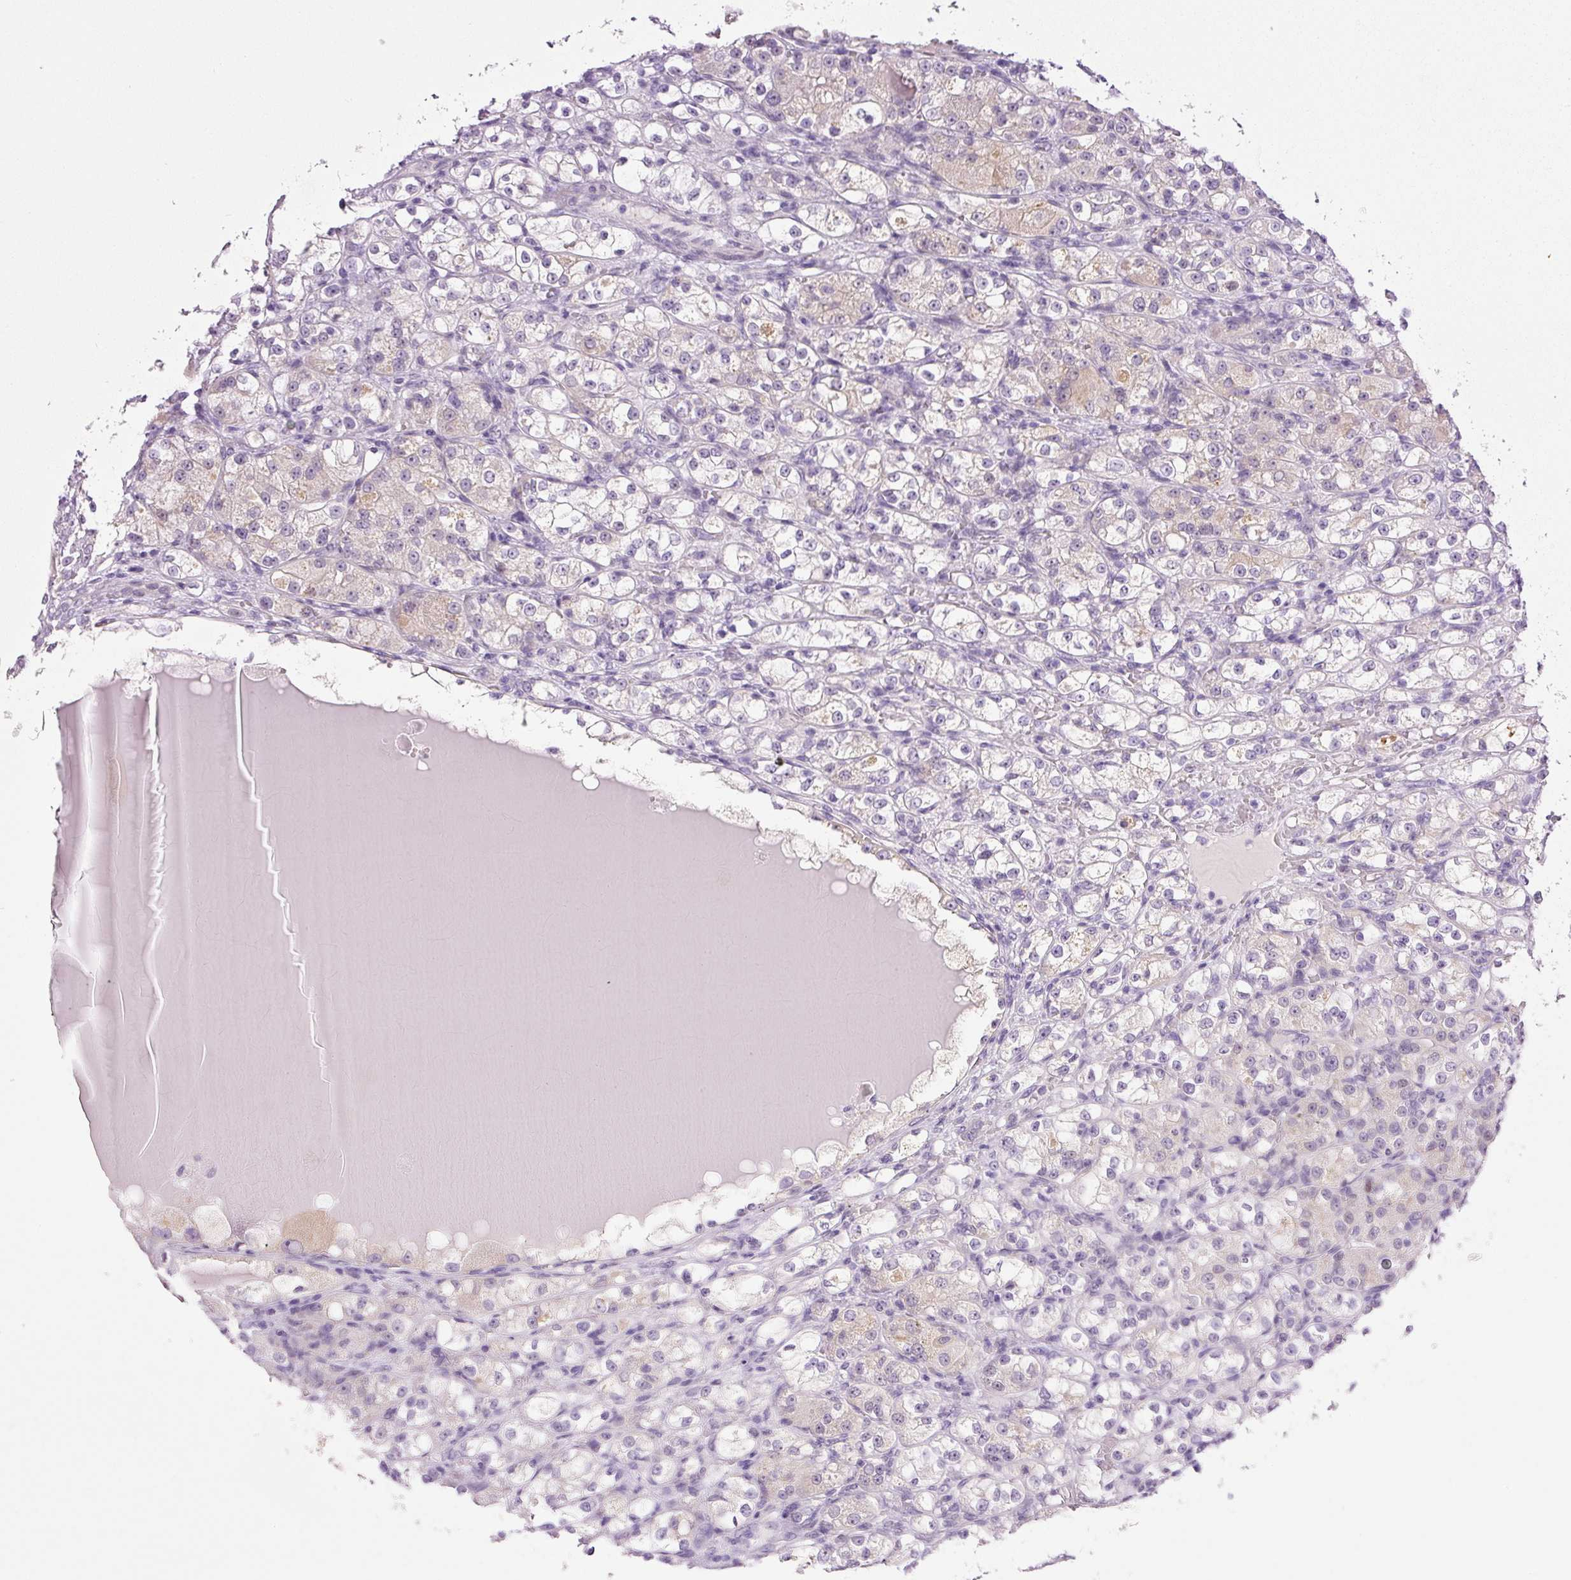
{"staining": {"intensity": "negative", "quantity": "none", "location": "none"}, "tissue": "renal cancer", "cell_type": "Tumor cells", "image_type": "cancer", "snomed": [{"axis": "morphology", "description": "Normal tissue, NOS"}, {"axis": "morphology", "description": "Adenocarcinoma, NOS"}, {"axis": "topography", "description": "Kidney"}], "caption": "Immunohistochemical staining of renal adenocarcinoma displays no significant staining in tumor cells.", "gene": "SRC", "patient": {"sex": "male", "age": 61}}